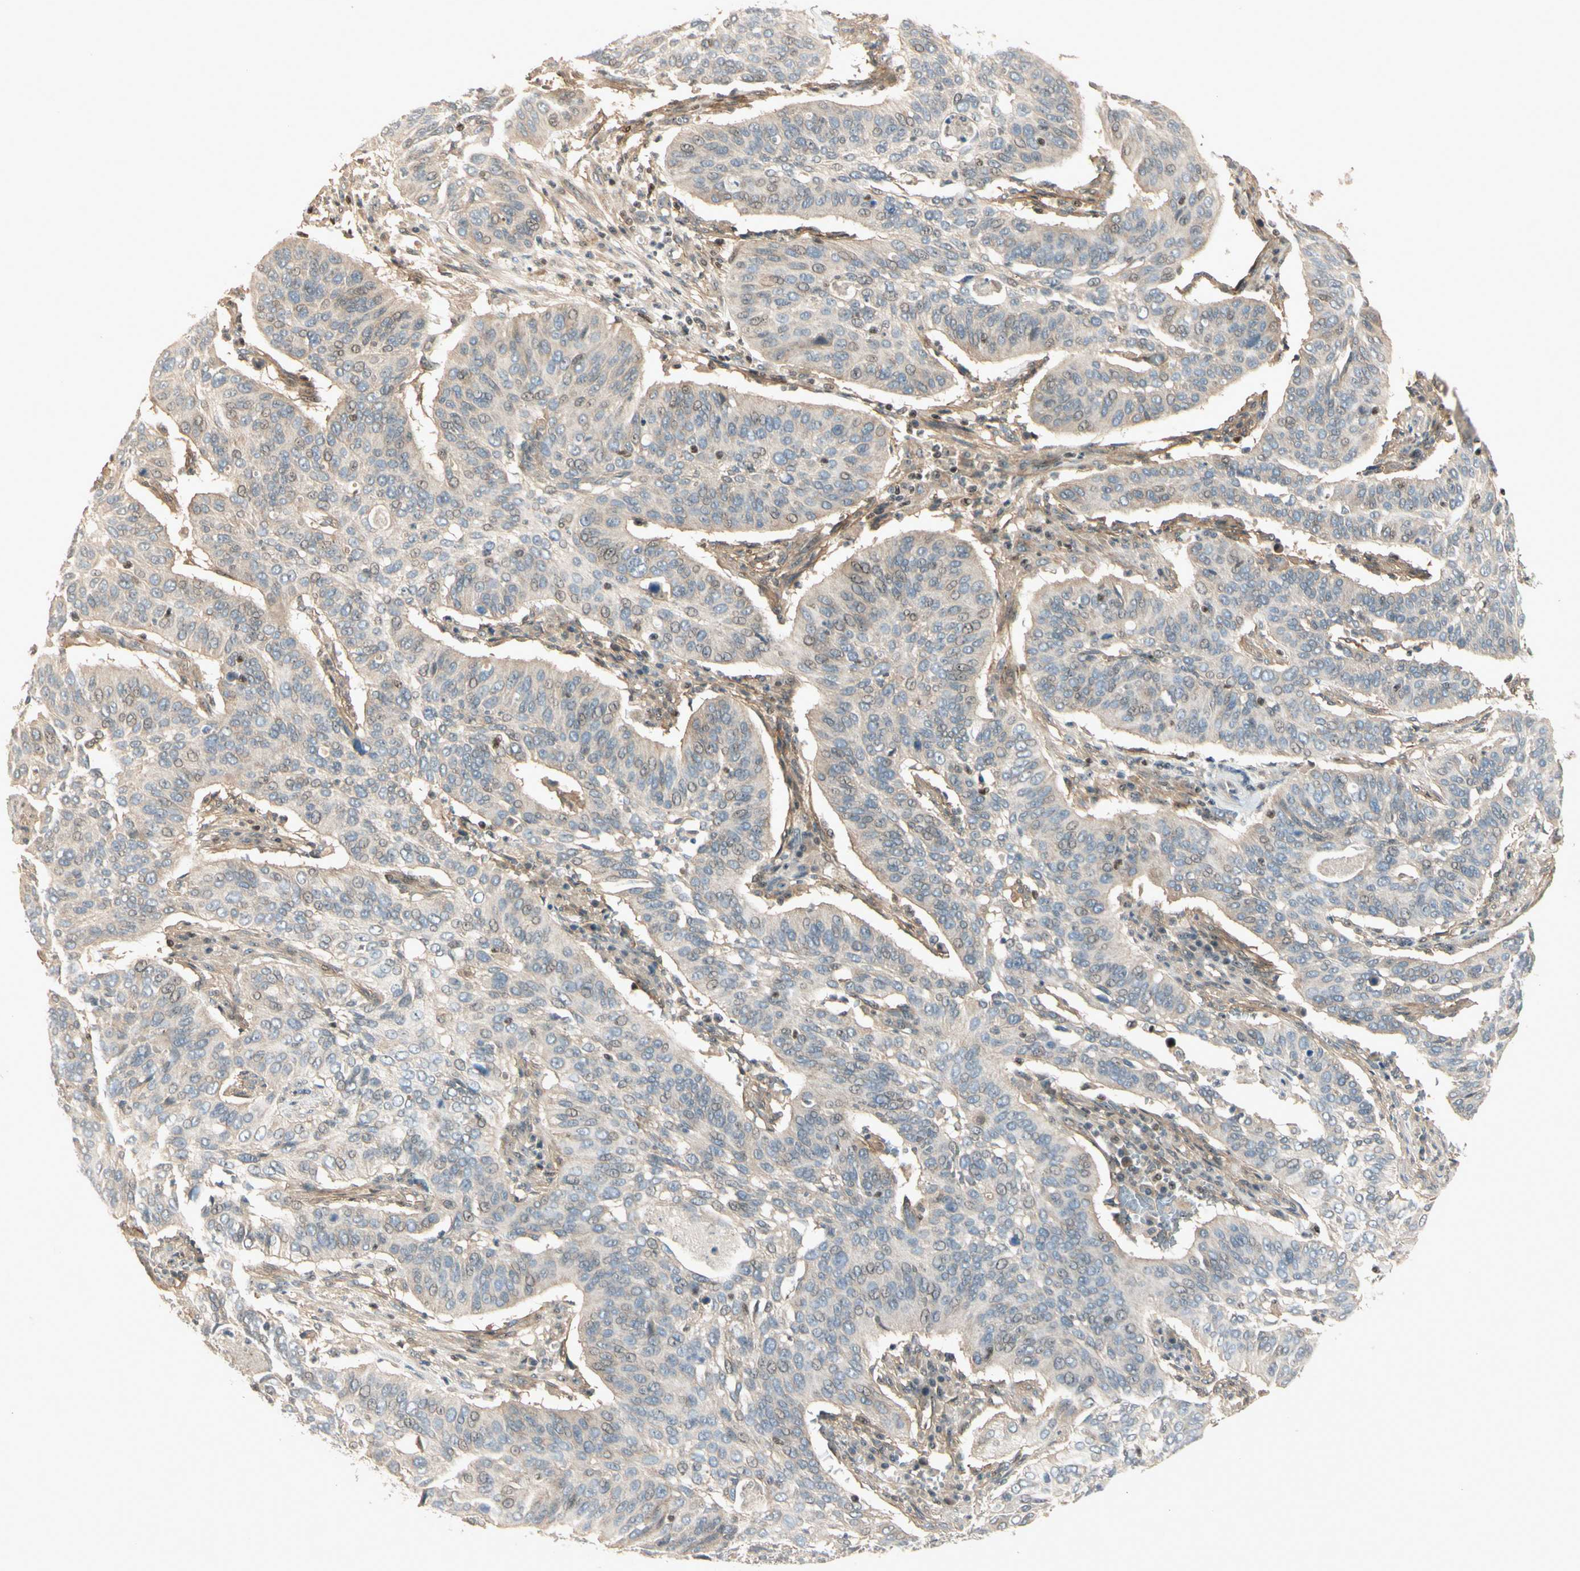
{"staining": {"intensity": "weak", "quantity": ">75%", "location": "cytoplasmic/membranous"}, "tissue": "cervical cancer", "cell_type": "Tumor cells", "image_type": "cancer", "snomed": [{"axis": "morphology", "description": "Squamous cell carcinoma, NOS"}, {"axis": "topography", "description": "Cervix"}], "caption": "A brown stain shows weak cytoplasmic/membranous staining of a protein in human cervical cancer (squamous cell carcinoma) tumor cells.", "gene": "NFYA", "patient": {"sex": "female", "age": 39}}